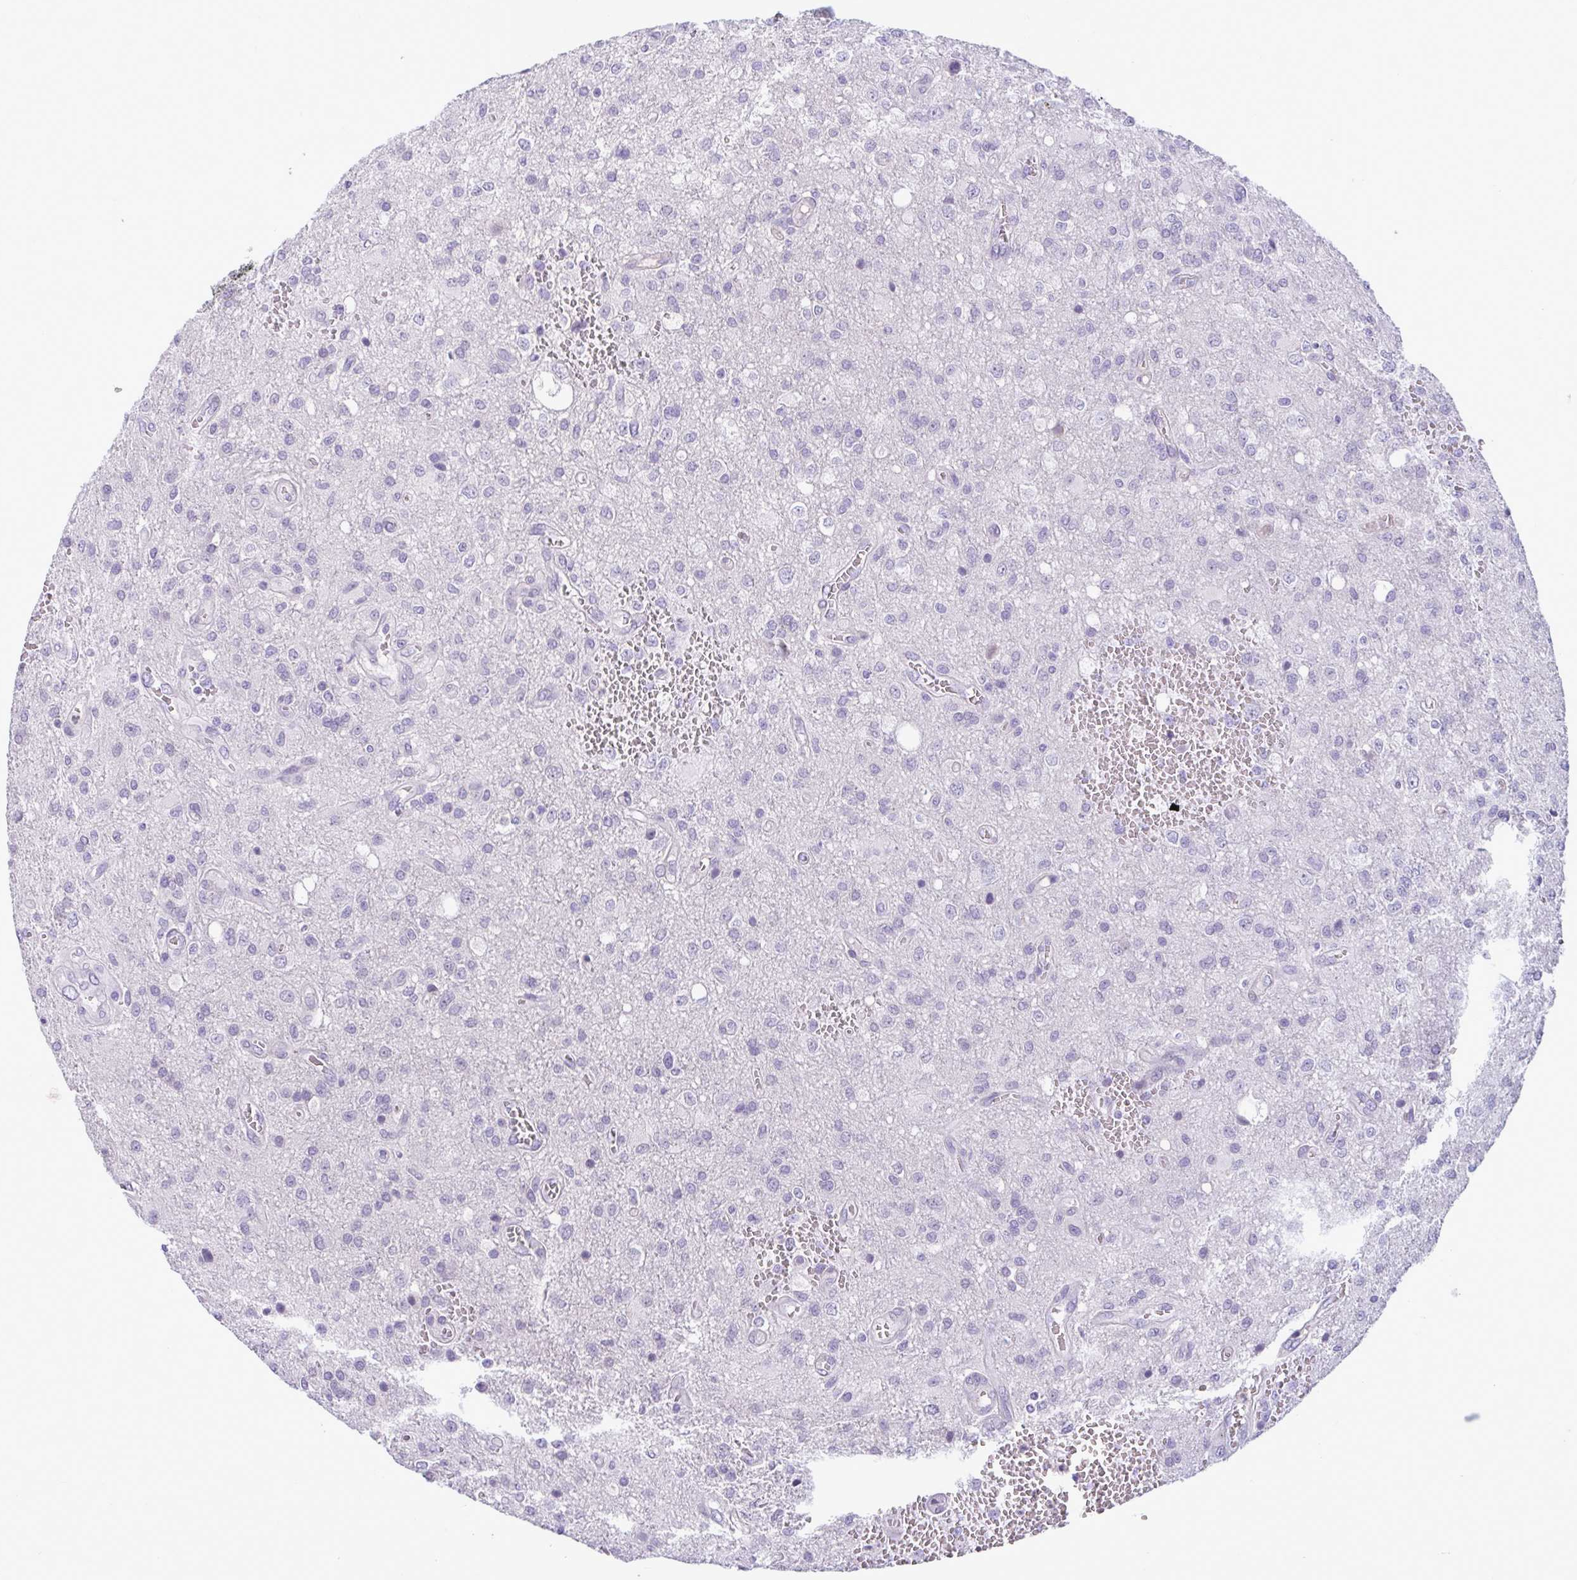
{"staining": {"intensity": "negative", "quantity": "none", "location": "none"}, "tissue": "glioma", "cell_type": "Tumor cells", "image_type": "cancer", "snomed": [{"axis": "morphology", "description": "Glioma, malignant, Low grade"}, {"axis": "topography", "description": "Brain"}], "caption": "DAB (3,3'-diaminobenzidine) immunohistochemical staining of human glioma displays no significant staining in tumor cells. (Immunohistochemistry, brightfield microscopy, high magnification).", "gene": "WNT9B", "patient": {"sex": "male", "age": 66}}